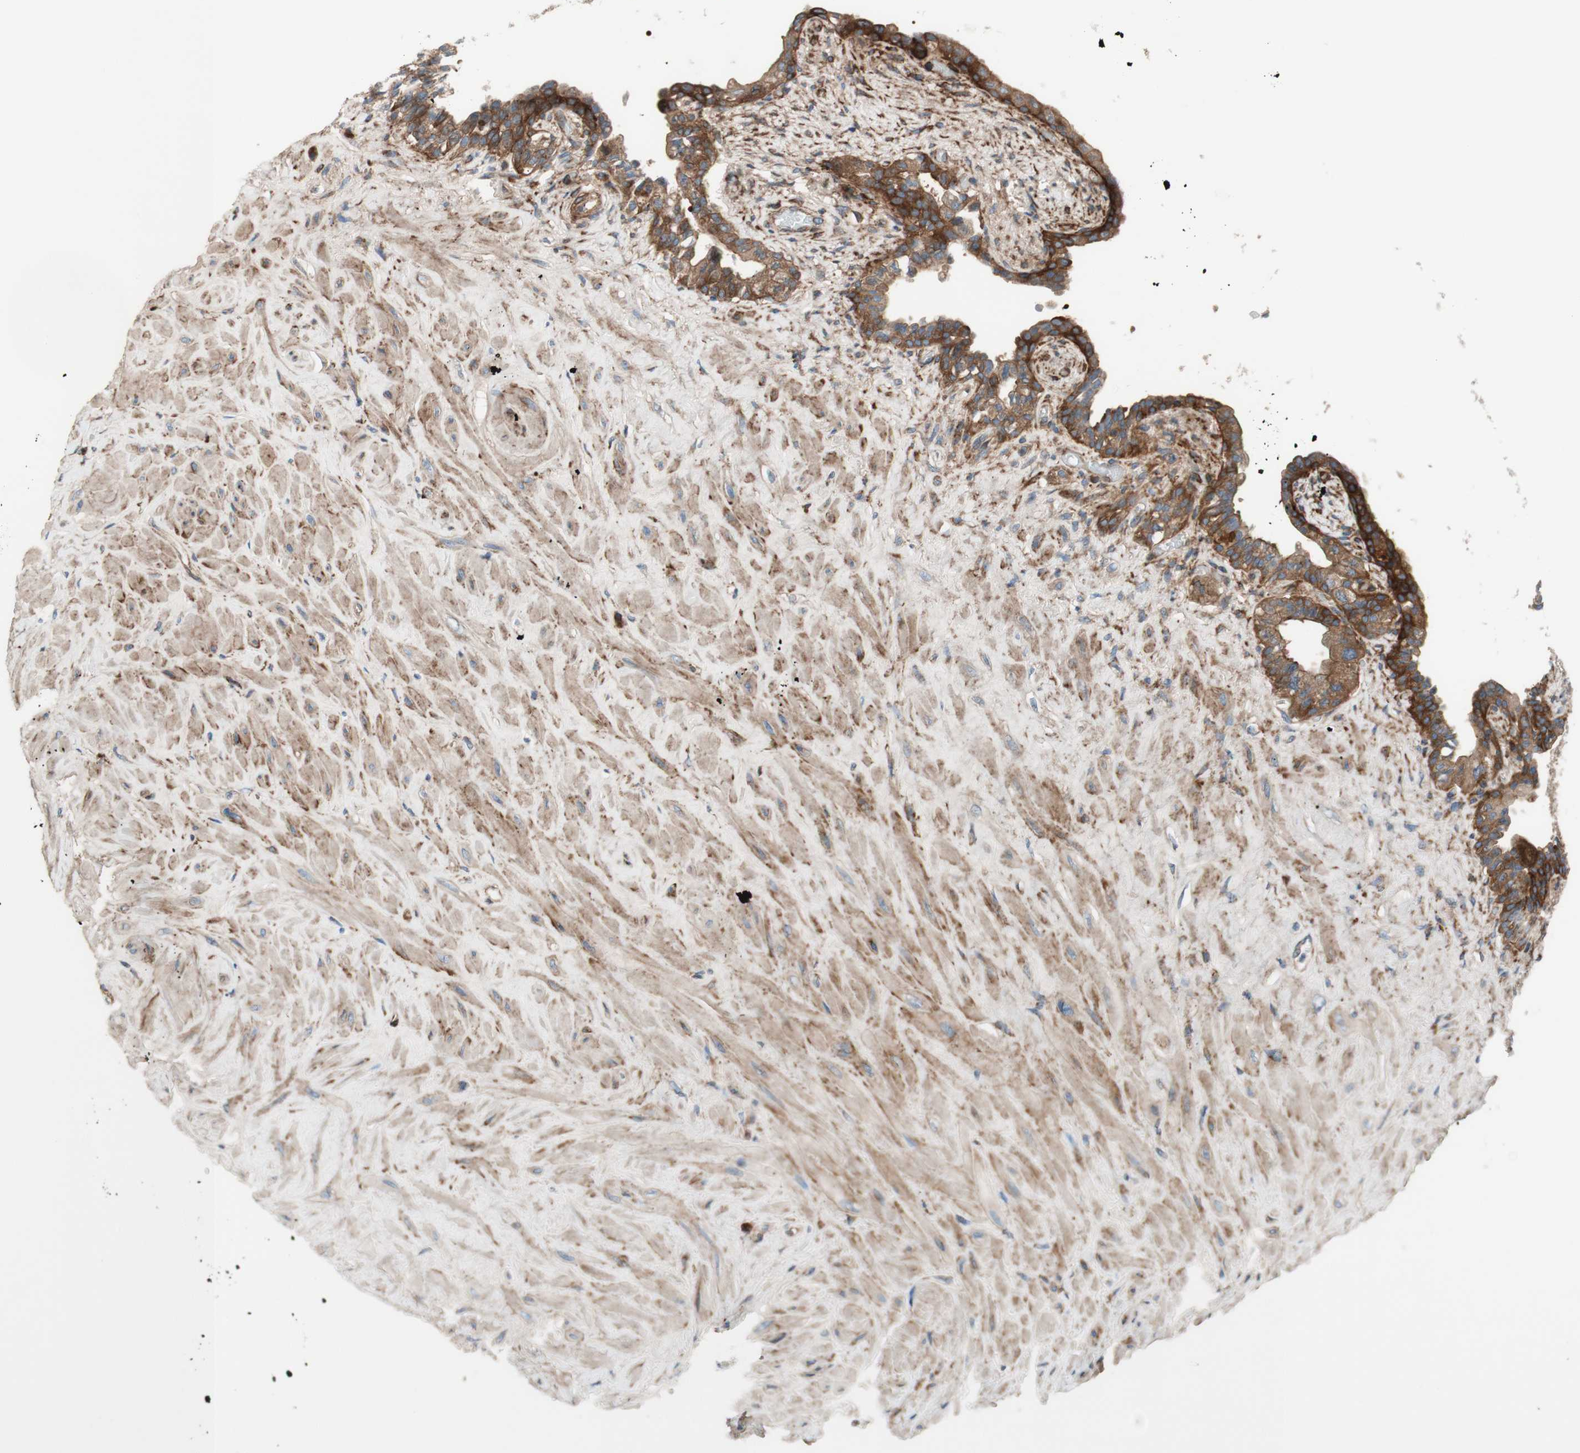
{"staining": {"intensity": "strong", "quantity": "25%-75%", "location": "cytoplasmic/membranous,nuclear"}, "tissue": "seminal vesicle", "cell_type": "Glandular cells", "image_type": "normal", "snomed": [{"axis": "morphology", "description": "Normal tissue, NOS"}, {"axis": "topography", "description": "Seminal veicle"}], "caption": "This image exhibits IHC staining of benign seminal vesicle, with high strong cytoplasmic/membranous,nuclear positivity in about 25%-75% of glandular cells.", "gene": "CCN4", "patient": {"sex": "male", "age": 63}}